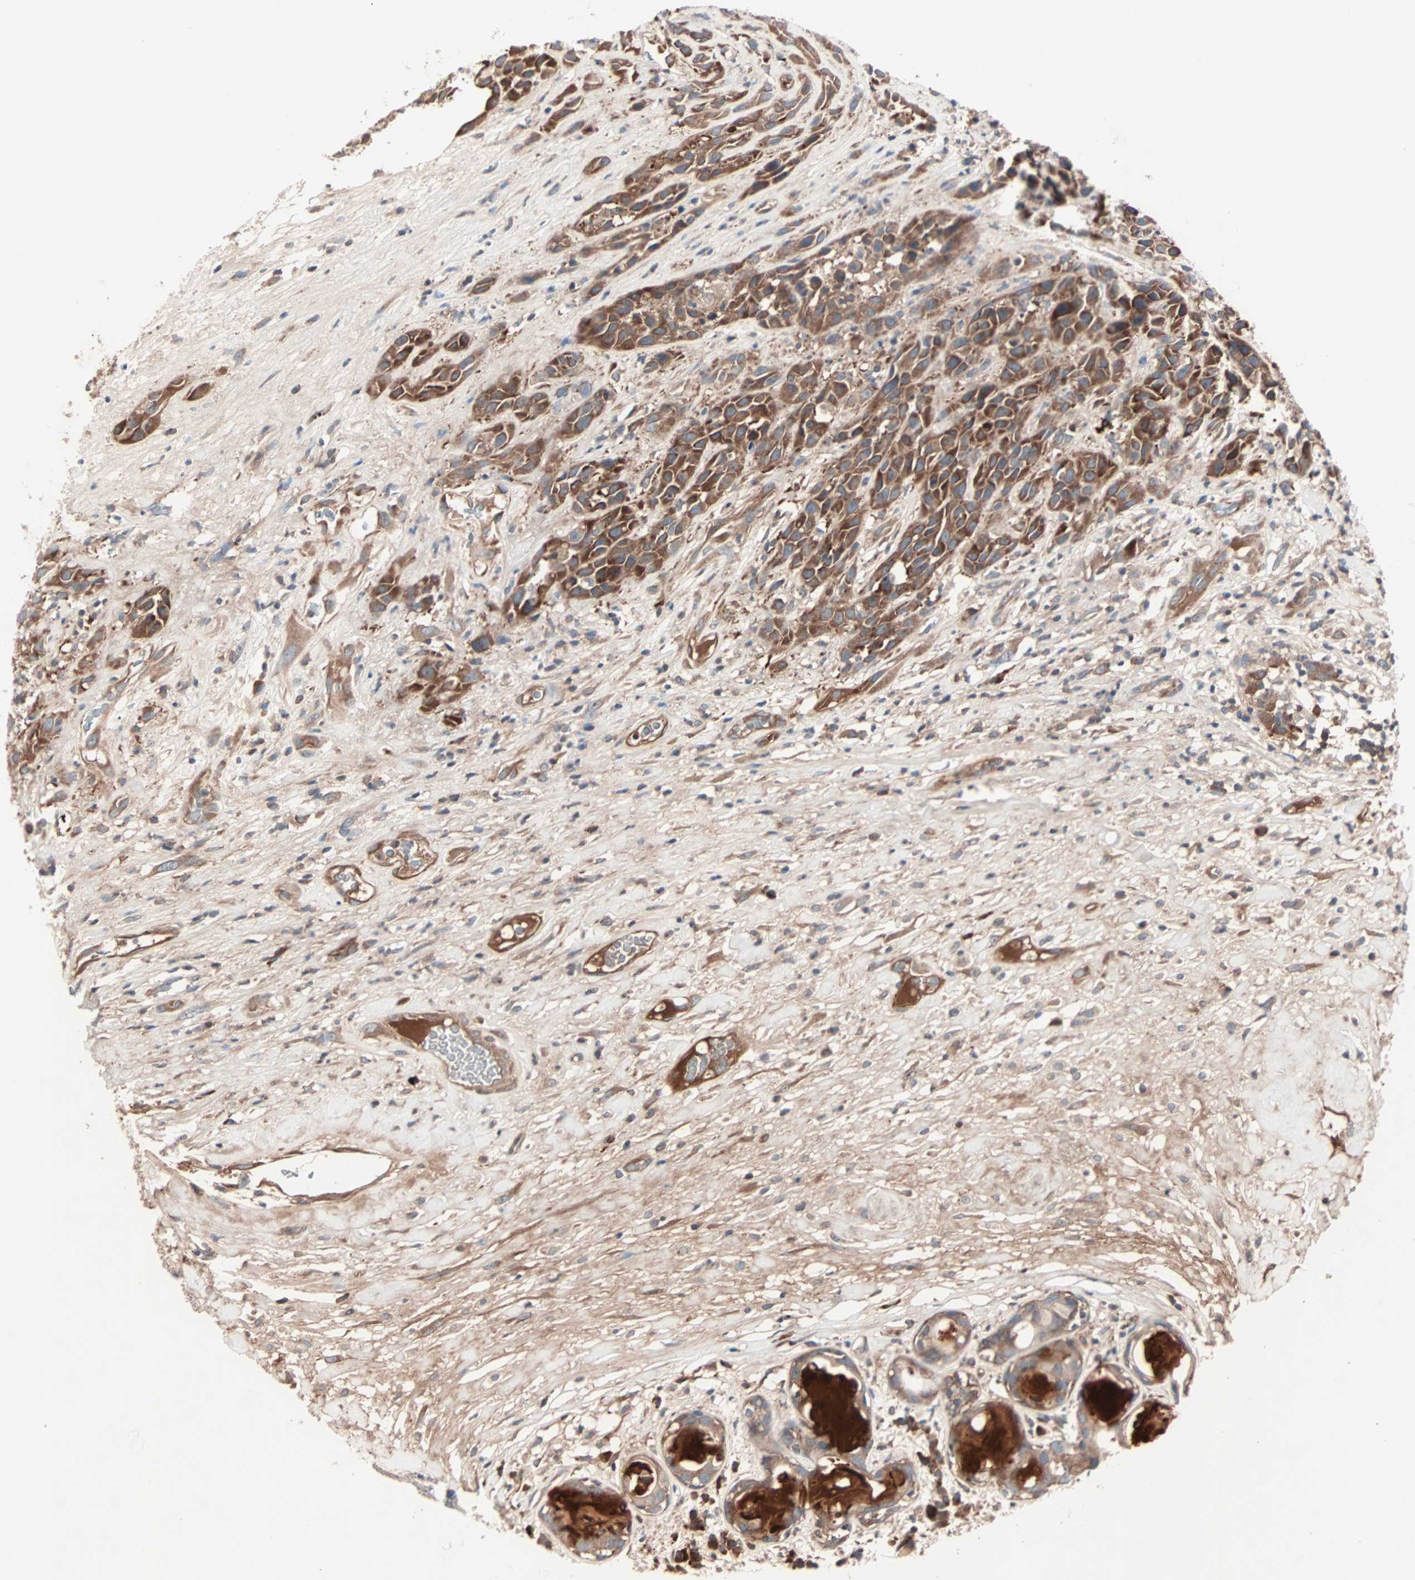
{"staining": {"intensity": "strong", "quantity": ">75%", "location": "cytoplasmic/membranous"}, "tissue": "head and neck cancer", "cell_type": "Tumor cells", "image_type": "cancer", "snomed": [{"axis": "morphology", "description": "Normal tissue, NOS"}, {"axis": "morphology", "description": "Squamous cell carcinoma, NOS"}, {"axis": "topography", "description": "Cartilage tissue"}, {"axis": "topography", "description": "Head-Neck"}], "caption": "Immunohistochemical staining of head and neck cancer reveals high levels of strong cytoplasmic/membranous protein staining in about >75% of tumor cells.", "gene": "CAD", "patient": {"sex": "male", "age": 62}}